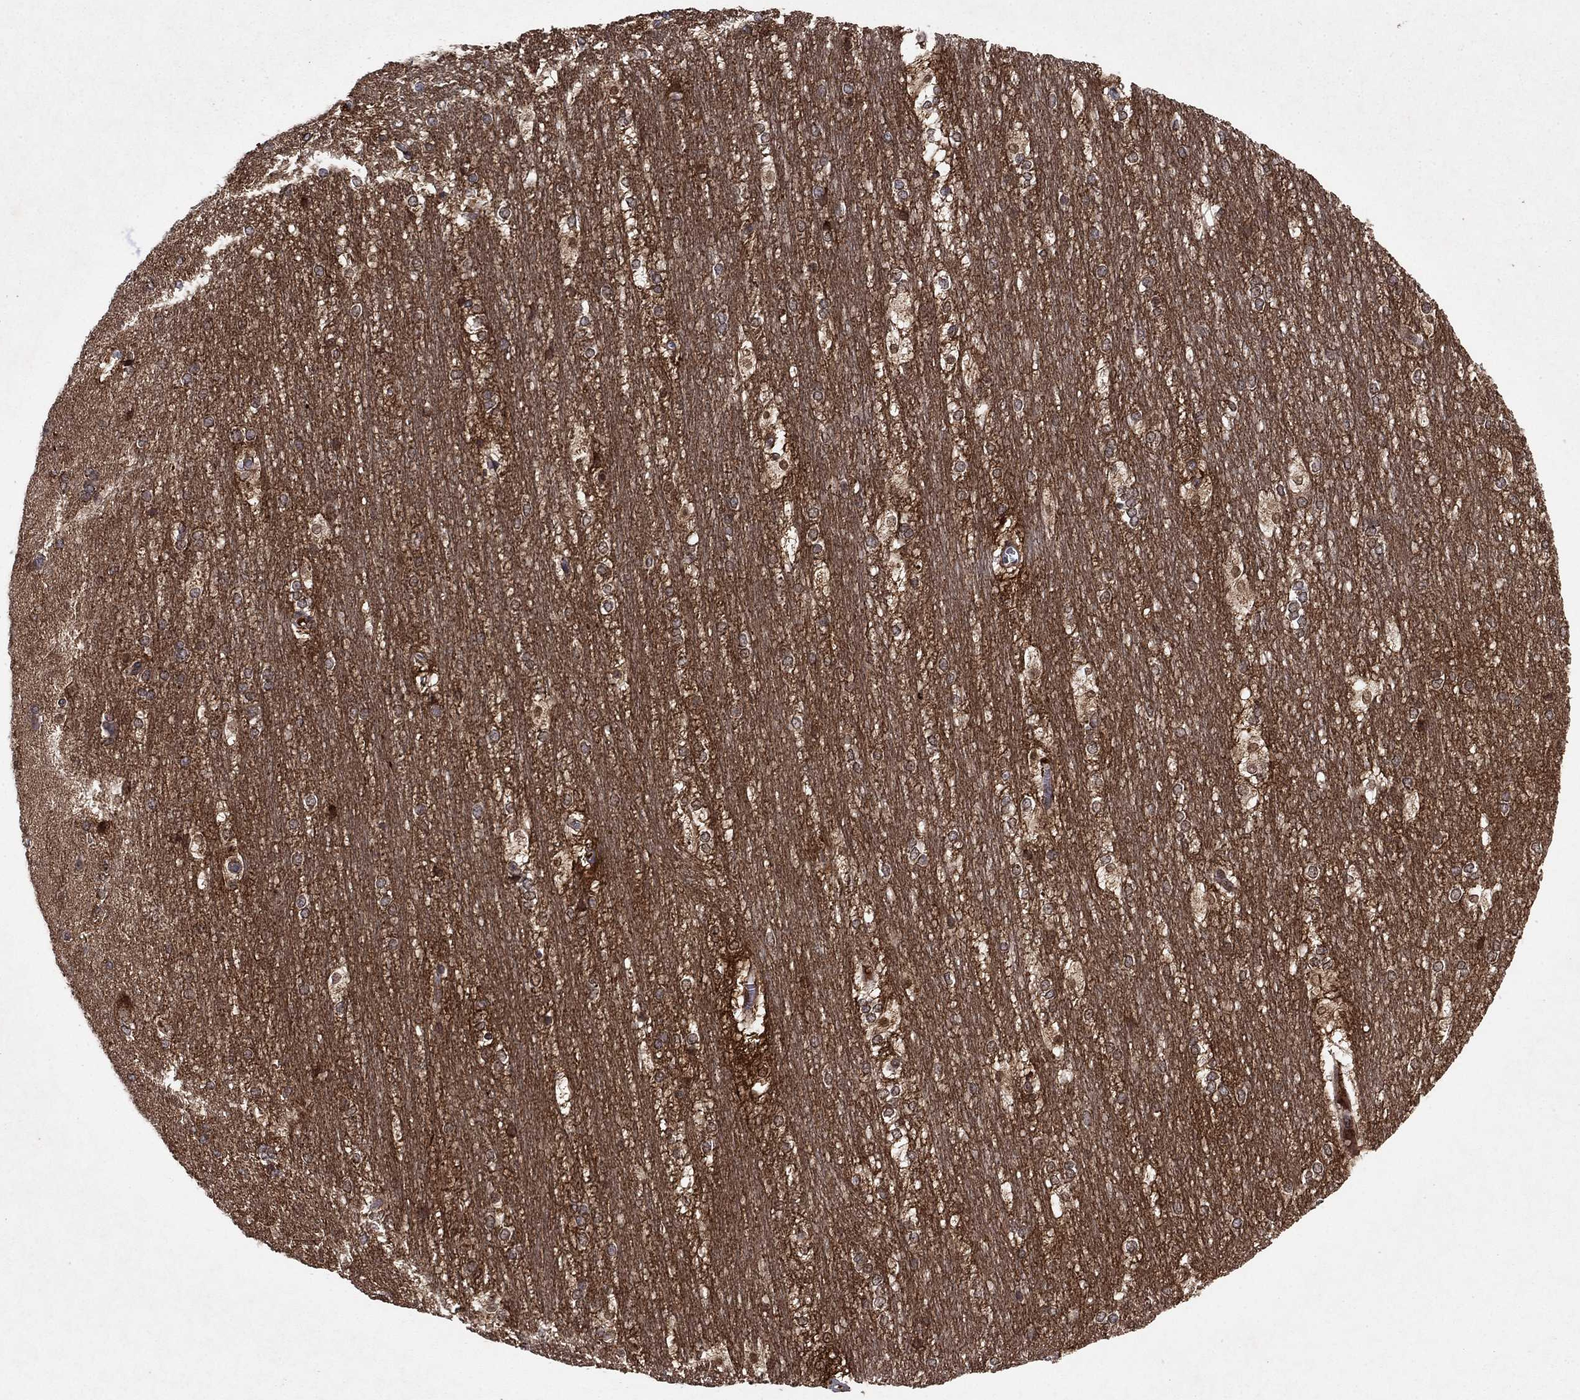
{"staining": {"intensity": "strong", "quantity": "<25%", "location": "cytoplasmic/membranous,nuclear"}, "tissue": "hippocampus", "cell_type": "Glial cells", "image_type": "normal", "snomed": [{"axis": "morphology", "description": "Normal tissue, NOS"}, {"axis": "topography", "description": "Cerebral cortex"}, {"axis": "topography", "description": "Hippocampus"}], "caption": "The immunohistochemical stain labels strong cytoplasmic/membranous,nuclear positivity in glial cells of normal hippocampus.", "gene": "PTGDS", "patient": {"sex": "female", "age": 19}}